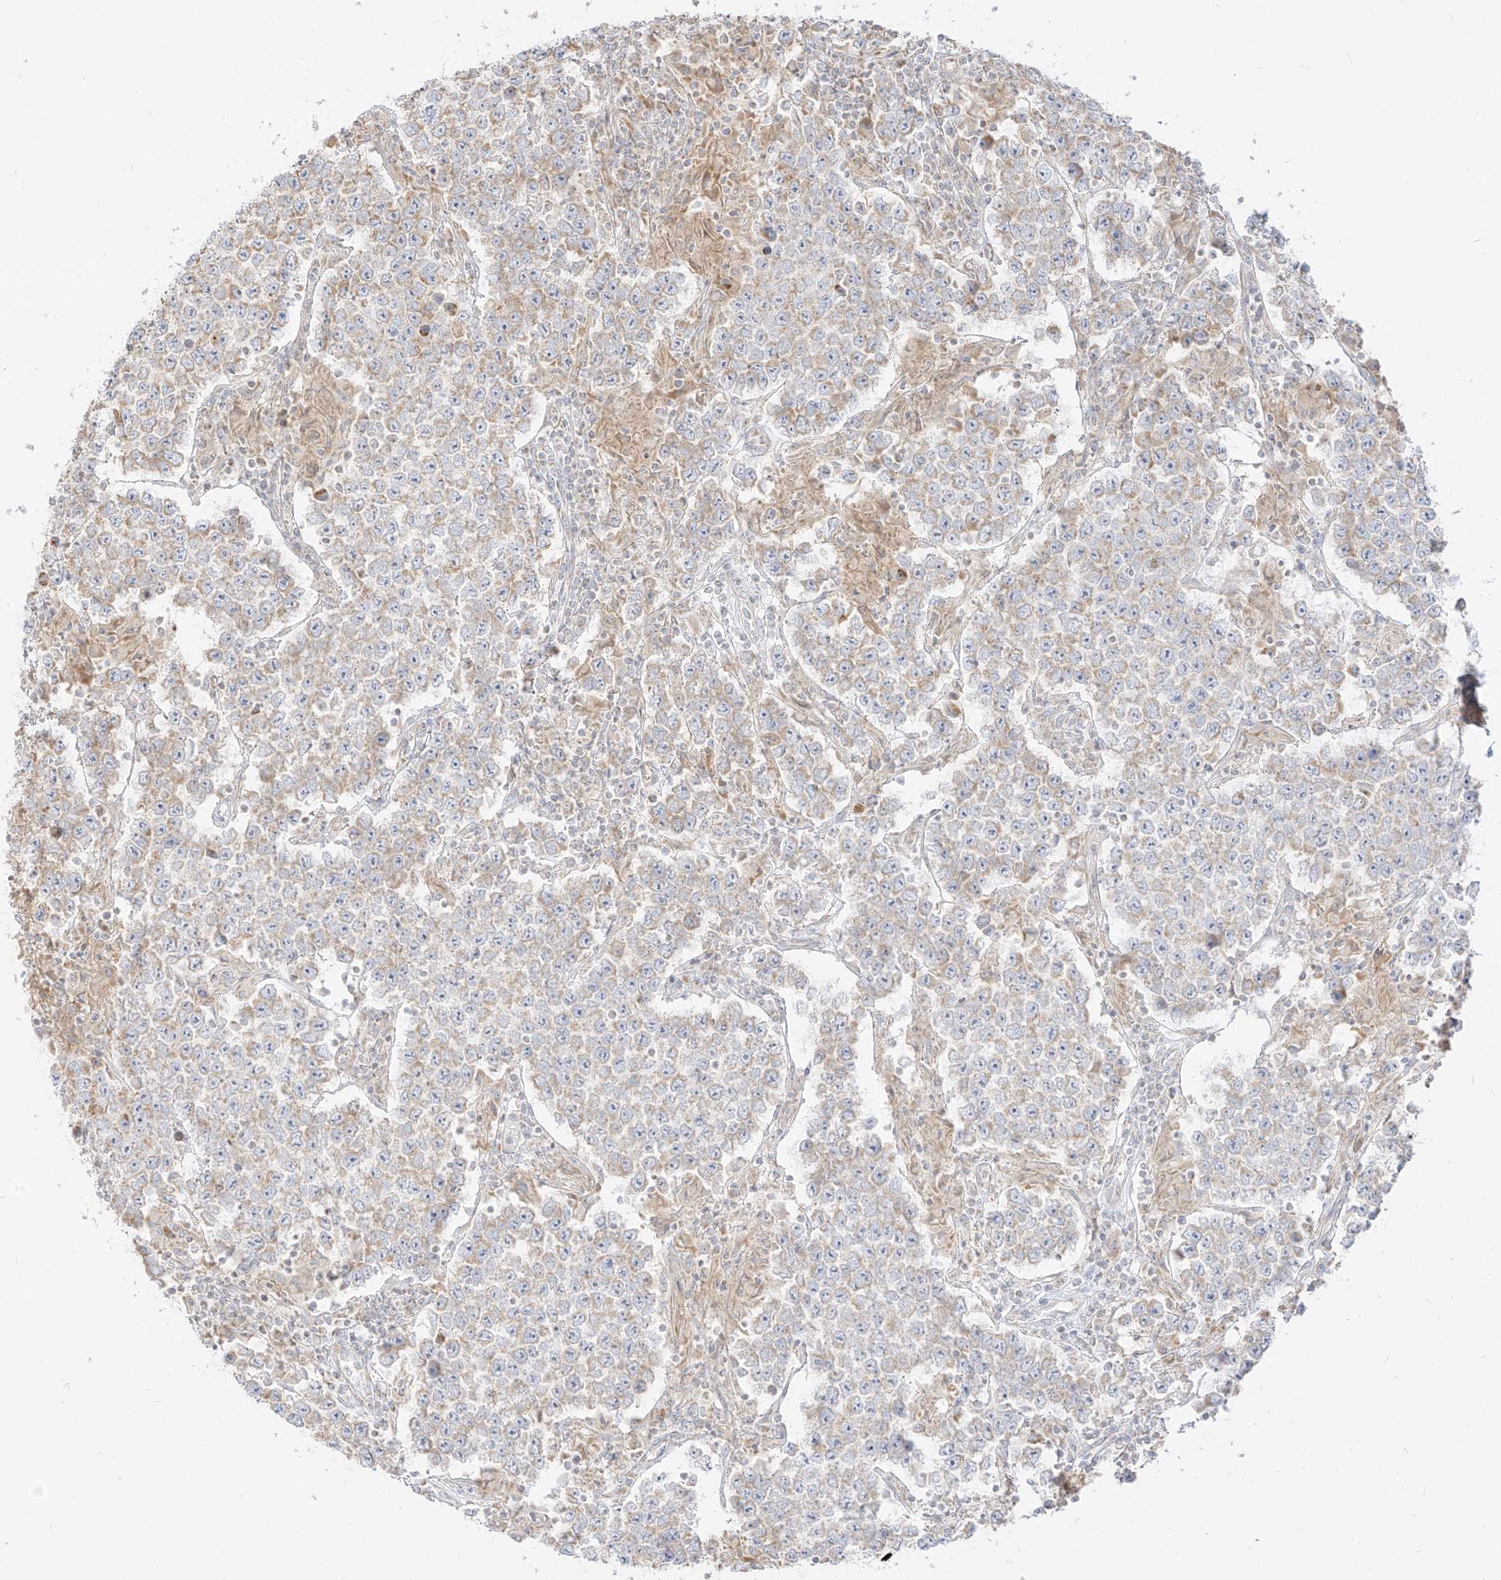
{"staining": {"intensity": "weak", "quantity": ">75%", "location": "cytoplasmic/membranous"}, "tissue": "testis cancer", "cell_type": "Tumor cells", "image_type": "cancer", "snomed": [{"axis": "morphology", "description": "Normal tissue, NOS"}, {"axis": "morphology", "description": "Urothelial carcinoma, High grade"}, {"axis": "morphology", "description": "Seminoma, NOS"}, {"axis": "morphology", "description": "Carcinoma, Embryonal, NOS"}, {"axis": "topography", "description": "Urinary bladder"}, {"axis": "topography", "description": "Testis"}], "caption": "Tumor cells reveal weak cytoplasmic/membranous expression in about >75% of cells in seminoma (testis).", "gene": "ZIM3", "patient": {"sex": "male", "age": 41}}